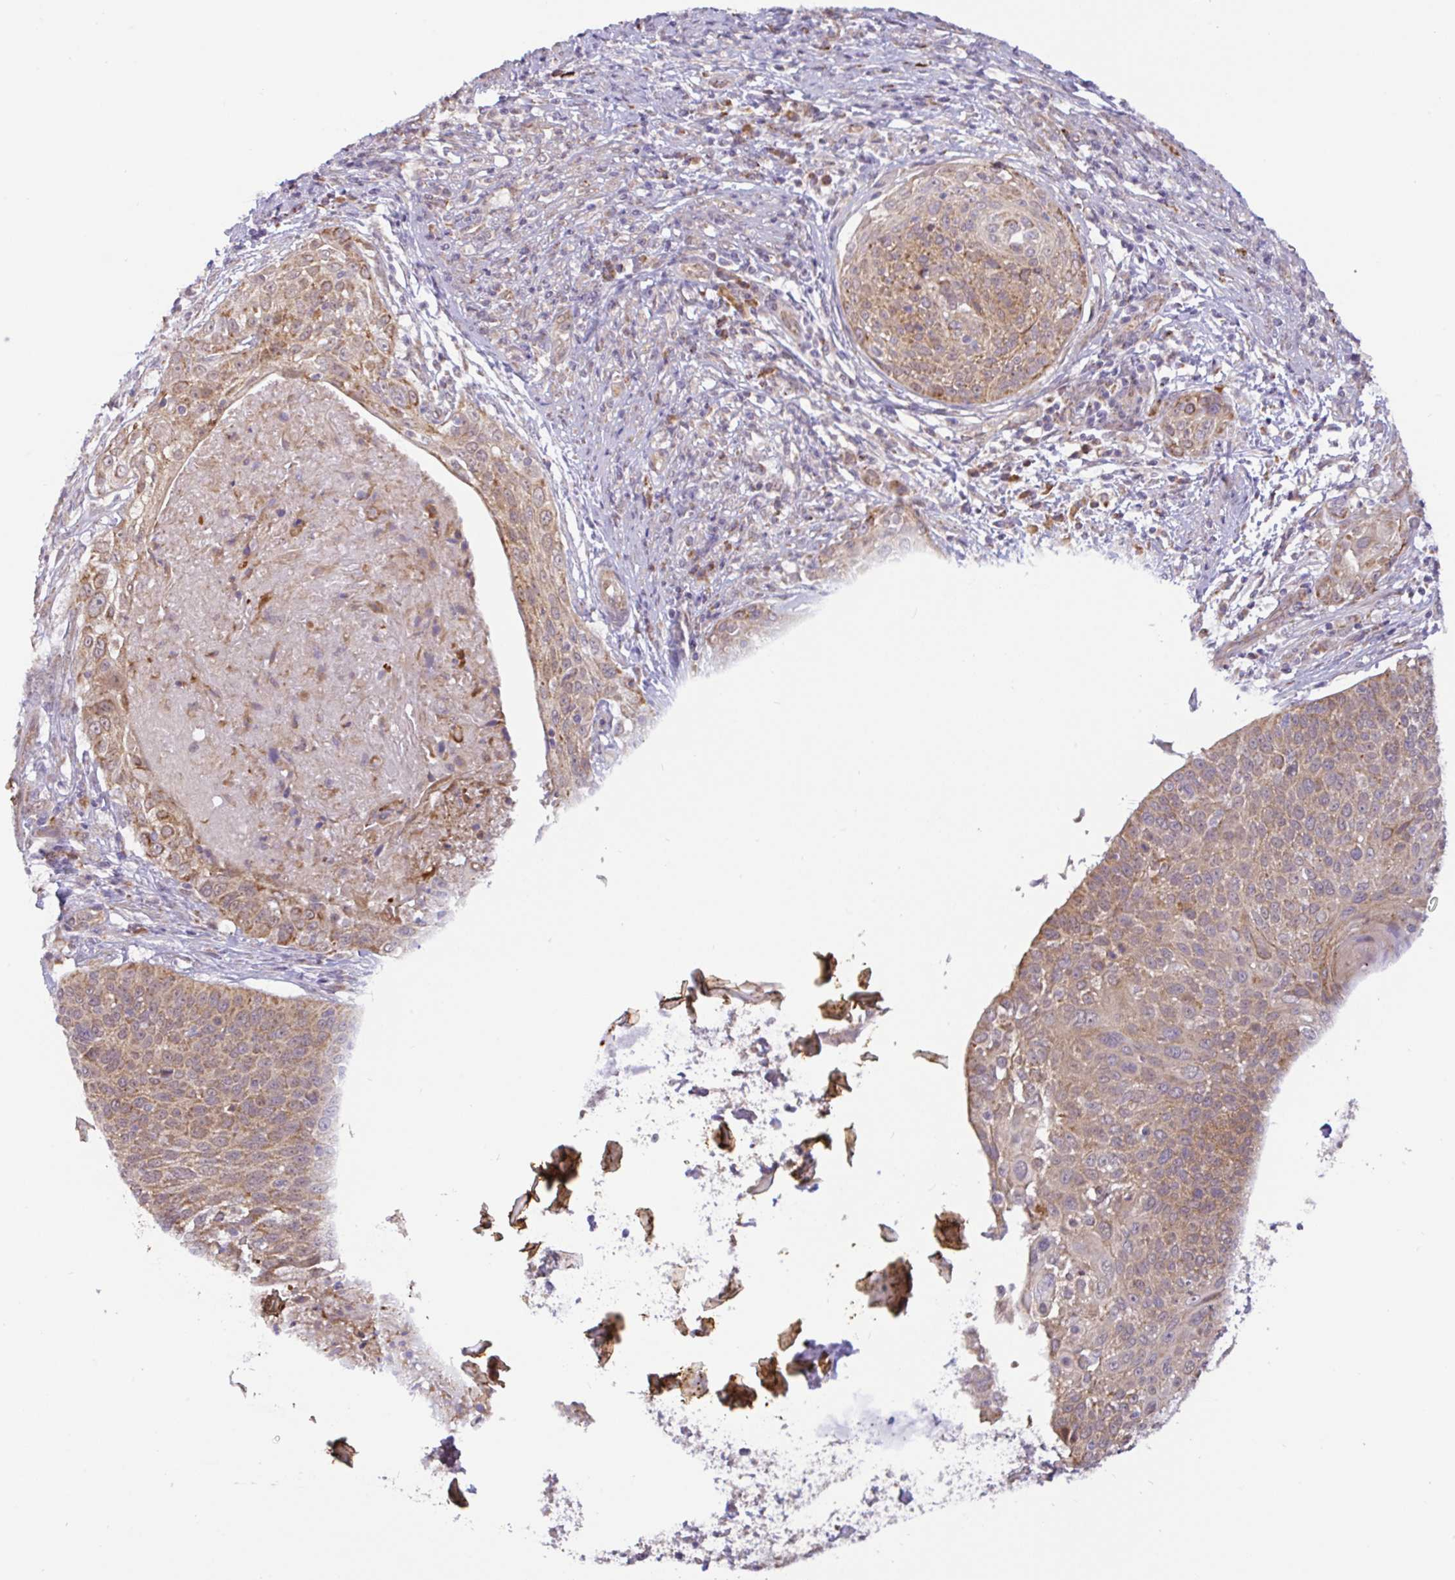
{"staining": {"intensity": "moderate", "quantity": ">75%", "location": "cytoplasmic/membranous"}, "tissue": "cervical cancer", "cell_type": "Tumor cells", "image_type": "cancer", "snomed": [{"axis": "morphology", "description": "Squamous cell carcinoma, NOS"}, {"axis": "topography", "description": "Cervix"}], "caption": "A brown stain shows moderate cytoplasmic/membranous positivity of a protein in human squamous cell carcinoma (cervical) tumor cells. (Brightfield microscopy of DAB IHC at high magnification).", "gene": "DLEU7", "patient": {"sex": "female", "age": 31}}